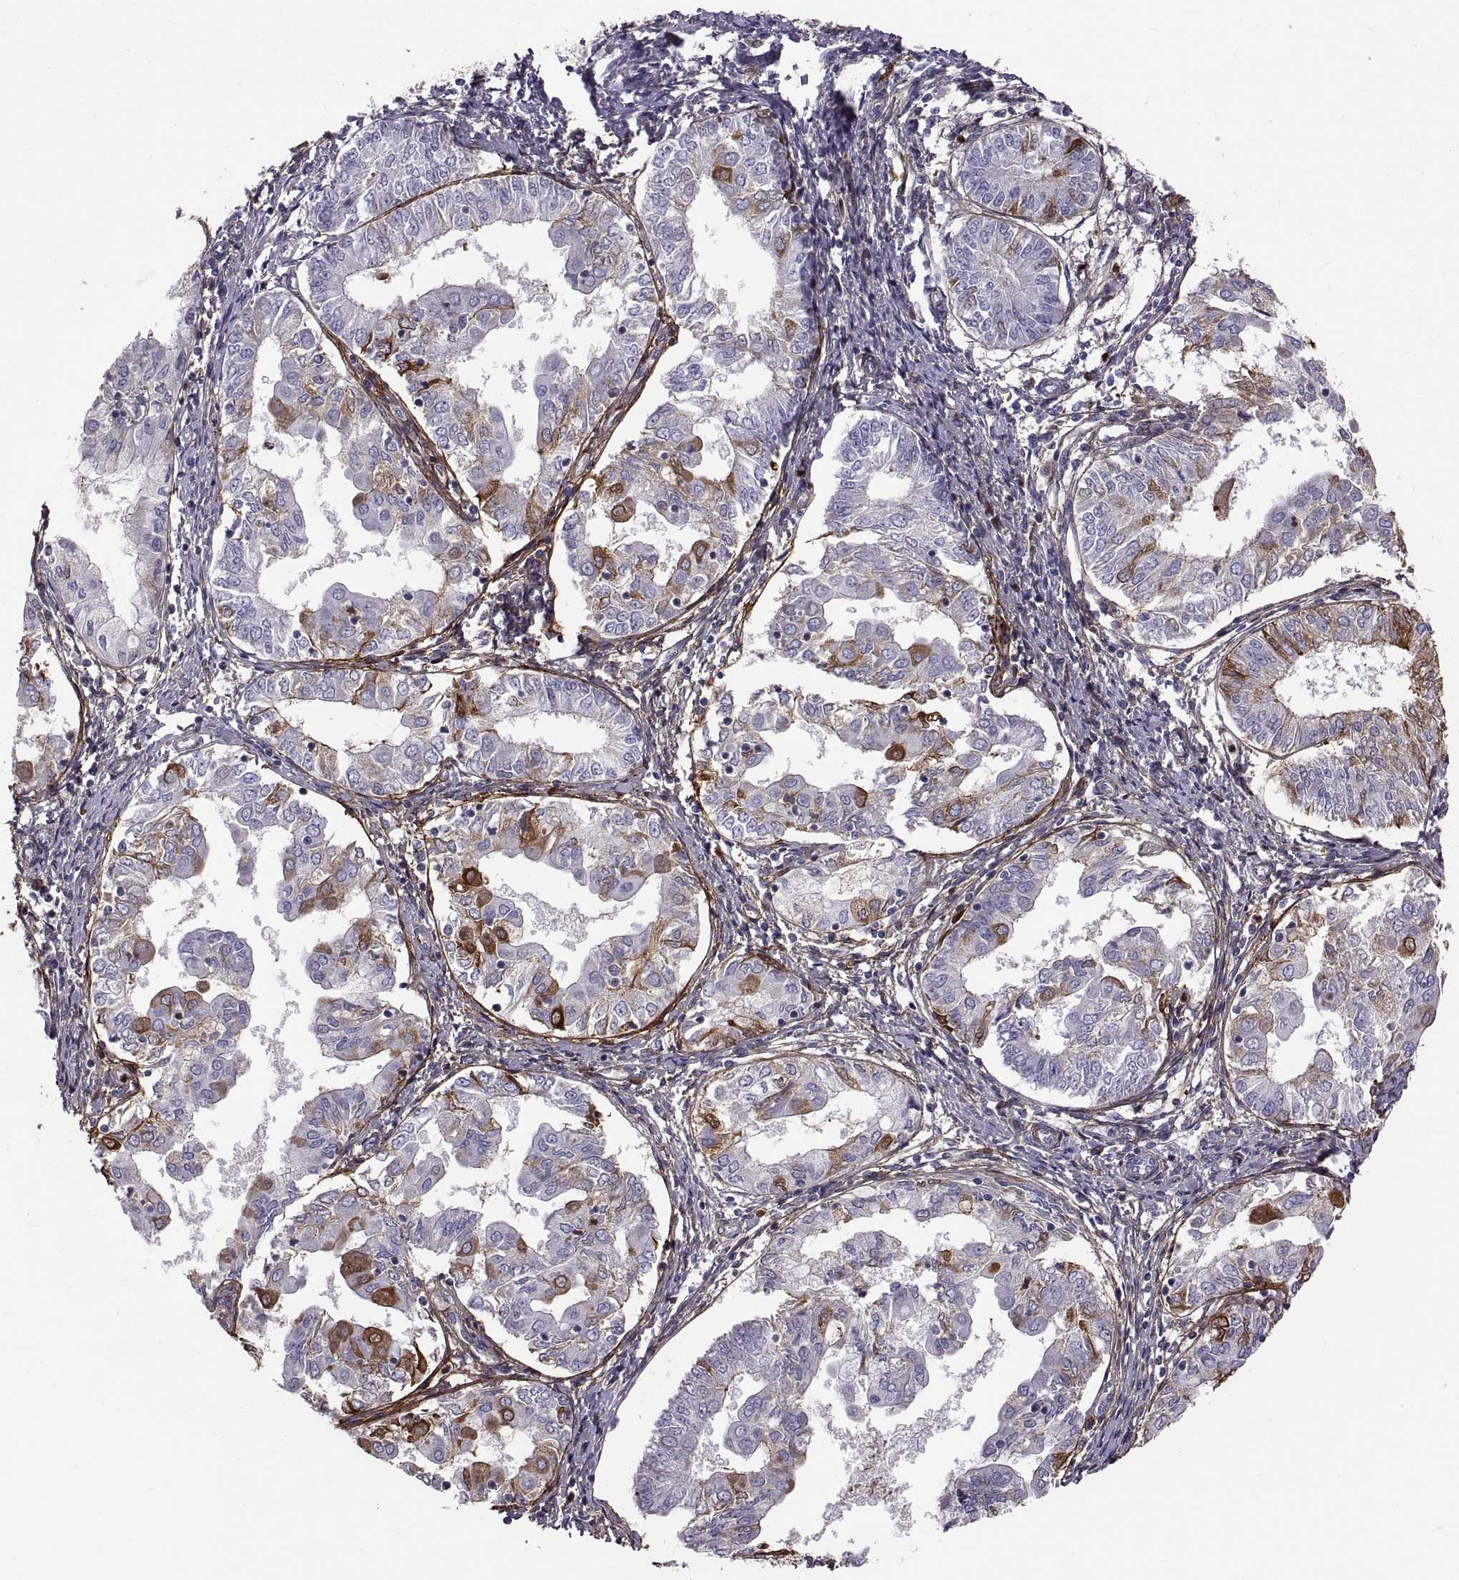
{"staining": {"intensity": "strong", "quantity": "<25%", "location": "cytoplasmic/membranous"}, "tissue": "endometrial cancer", "cell_type": "Tumor cells", "image_type": "cancer", "snomed": [{"axis": "morphology", "description": "Adenocarcinoma, NOS"}, {"axis": "topography", "description": "Endometrium"}], "caption": "A brown stain highlights strong cytoplasmic/membranous expression of a protein in endometrial adenocarcinoma tumor cells. The staining was performed using DAB to visualize the protein expression in brown, while the nuclei were stained in blue with hematoxylin (Magnification: 20x).", "gene": "EMILIN2", "patient": {"sex": "female", "age": 68}}